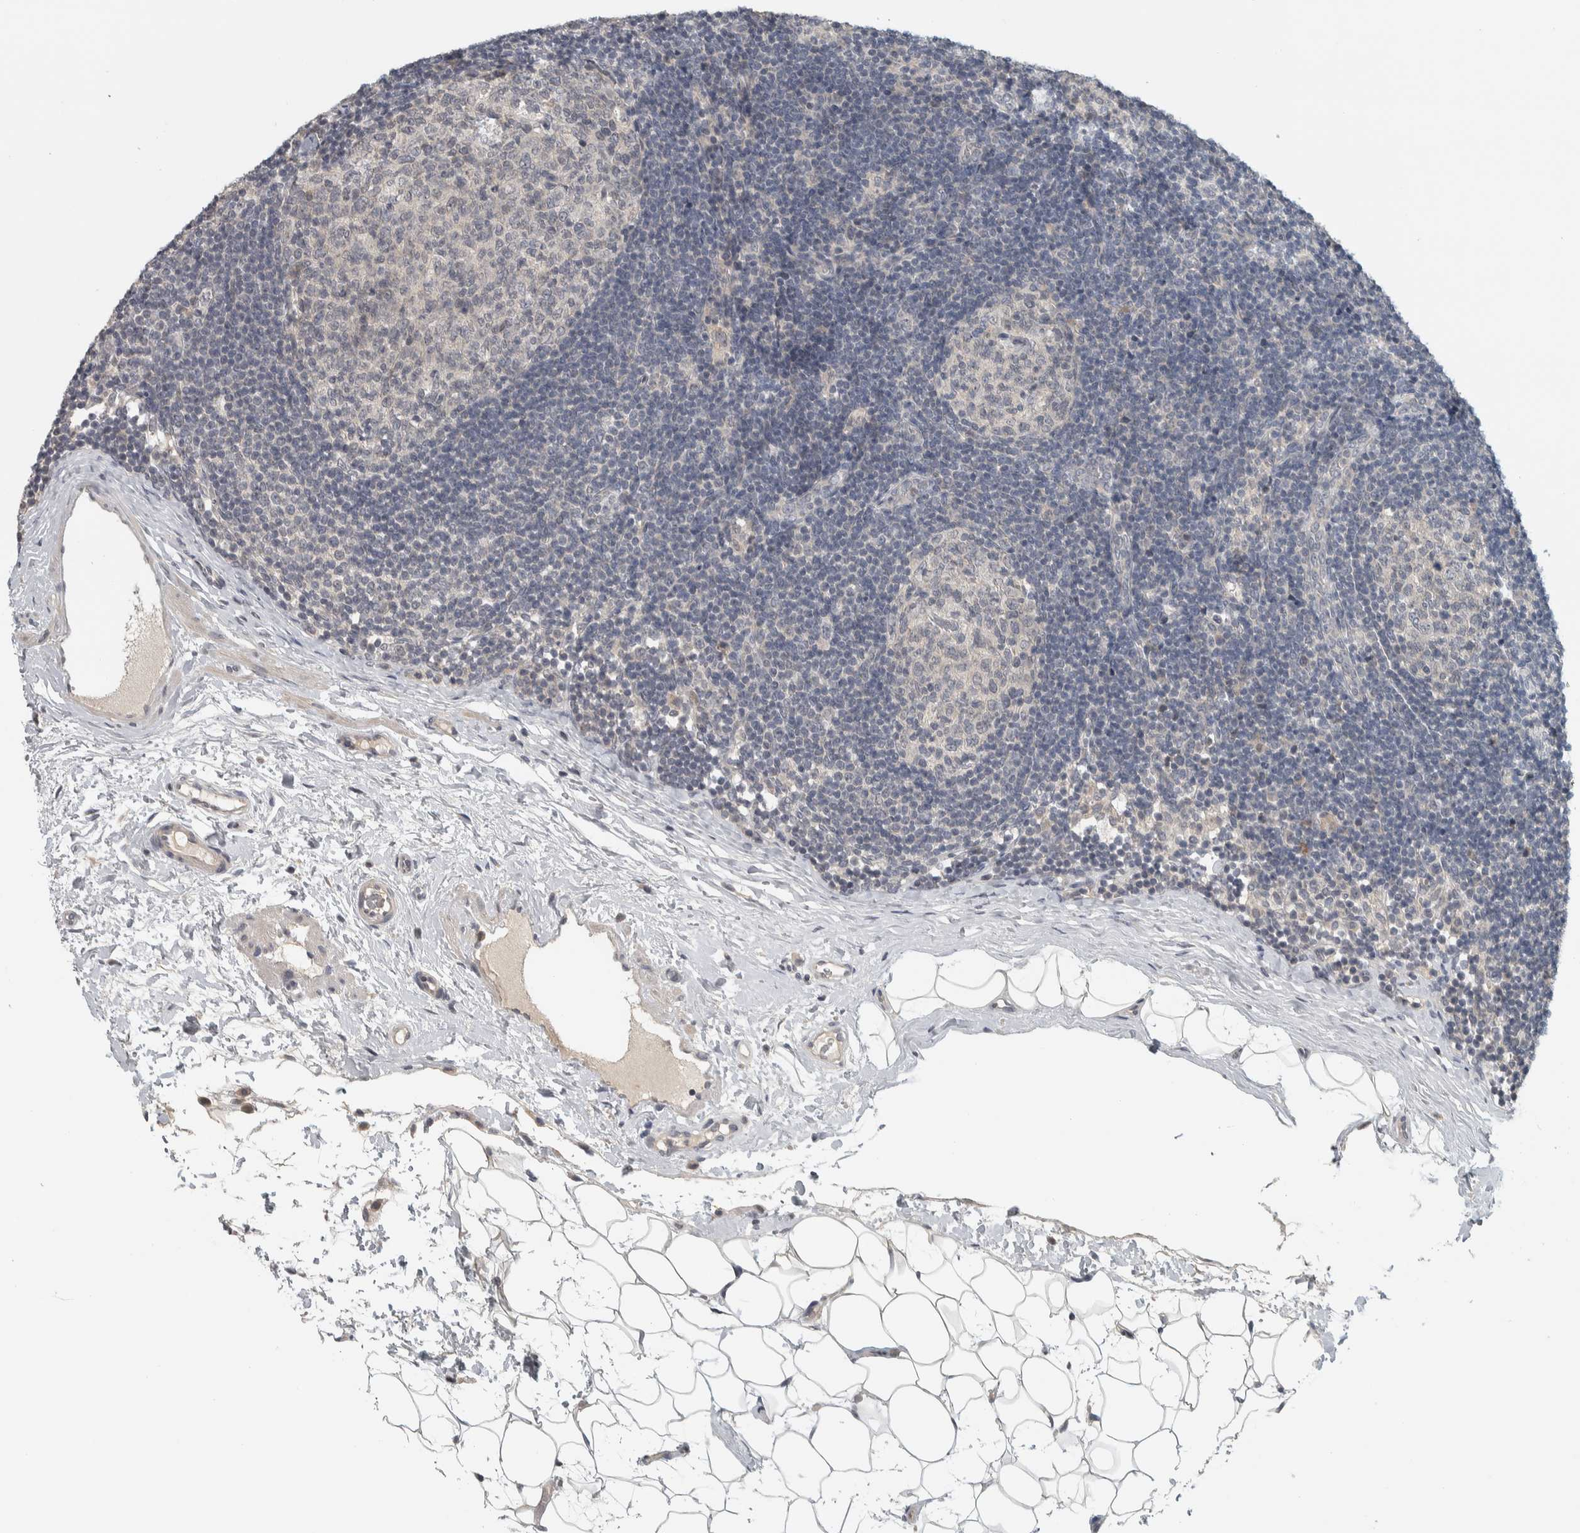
{"staining": {"intensity": "negative", "quantity": "none", "location": "none"}, "tissue": "lymph node", "cell_type": "Germinal center cells", "image_type": "normal", "snomed": [{"axis": "morphology", "description": "Normal tissue, NOS"}, {"axis": "topography", "description": "Lymph node"}], "caption": "Photomicrograph shows no protein staining in germinal center cells of normal lymph node. Nuclei are stained in blue.", "gene": "AFP", "patient": {"sex": "female", "age": 22}}